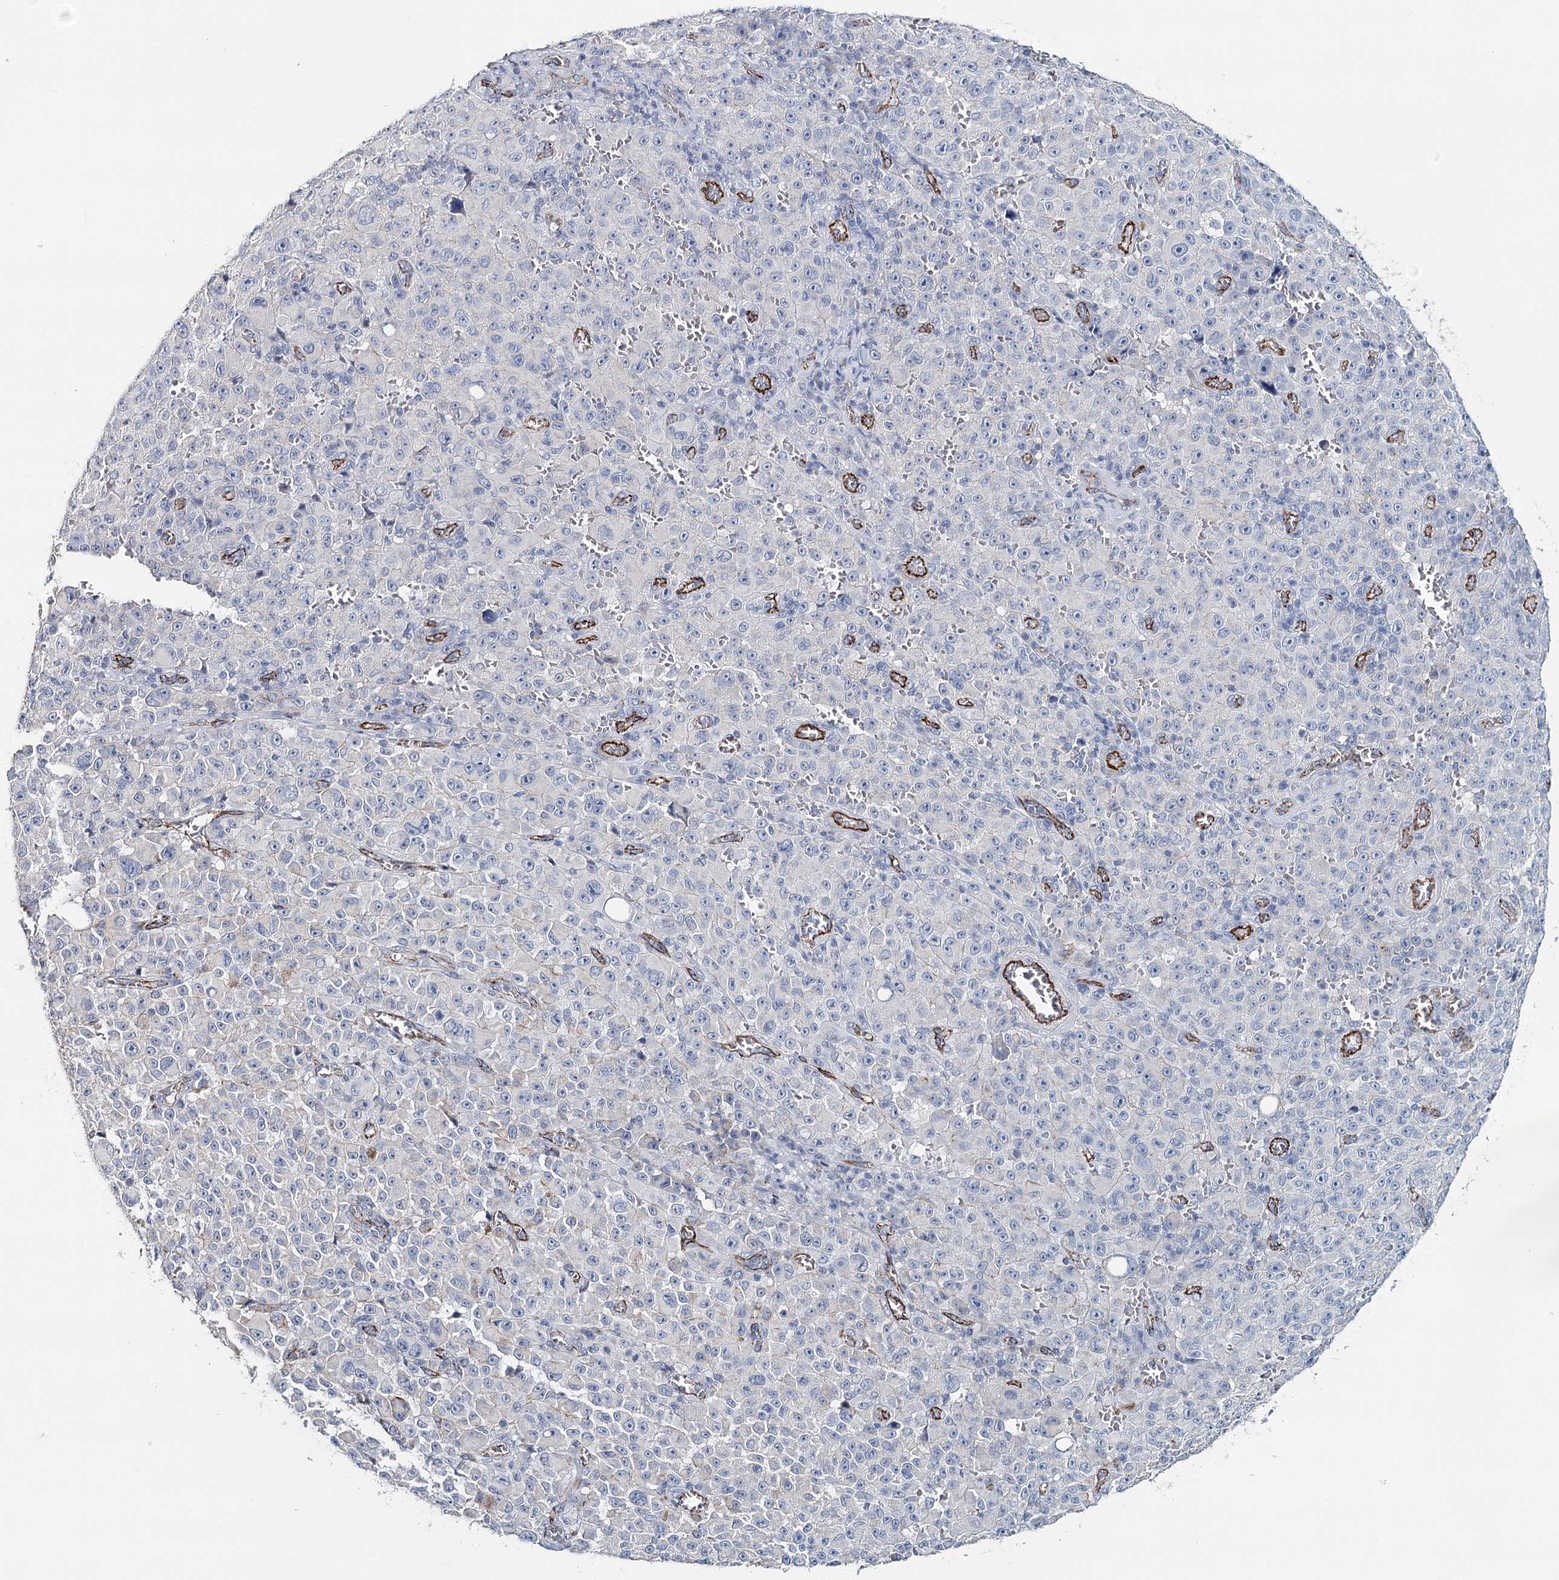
{"staining": {"intensity": "negative", "quantity": "none", "location": "none"}, "tissue": "melanoma", "cell_type": "Tumor cells", "image_type": "cancer", "snomed": [{"axis": "morphology", "description": "Malignant melanoma, NOS"}, {"axis": "topography", "description": "Skin"}], "caption": "Immunohistochemistry of melanoma reveals no positivity in tumor cells. (IHC, brightfield microscopy, high magnification).", "gene": "SYNPO", "patient": {"sex": "female", "age": 82}}